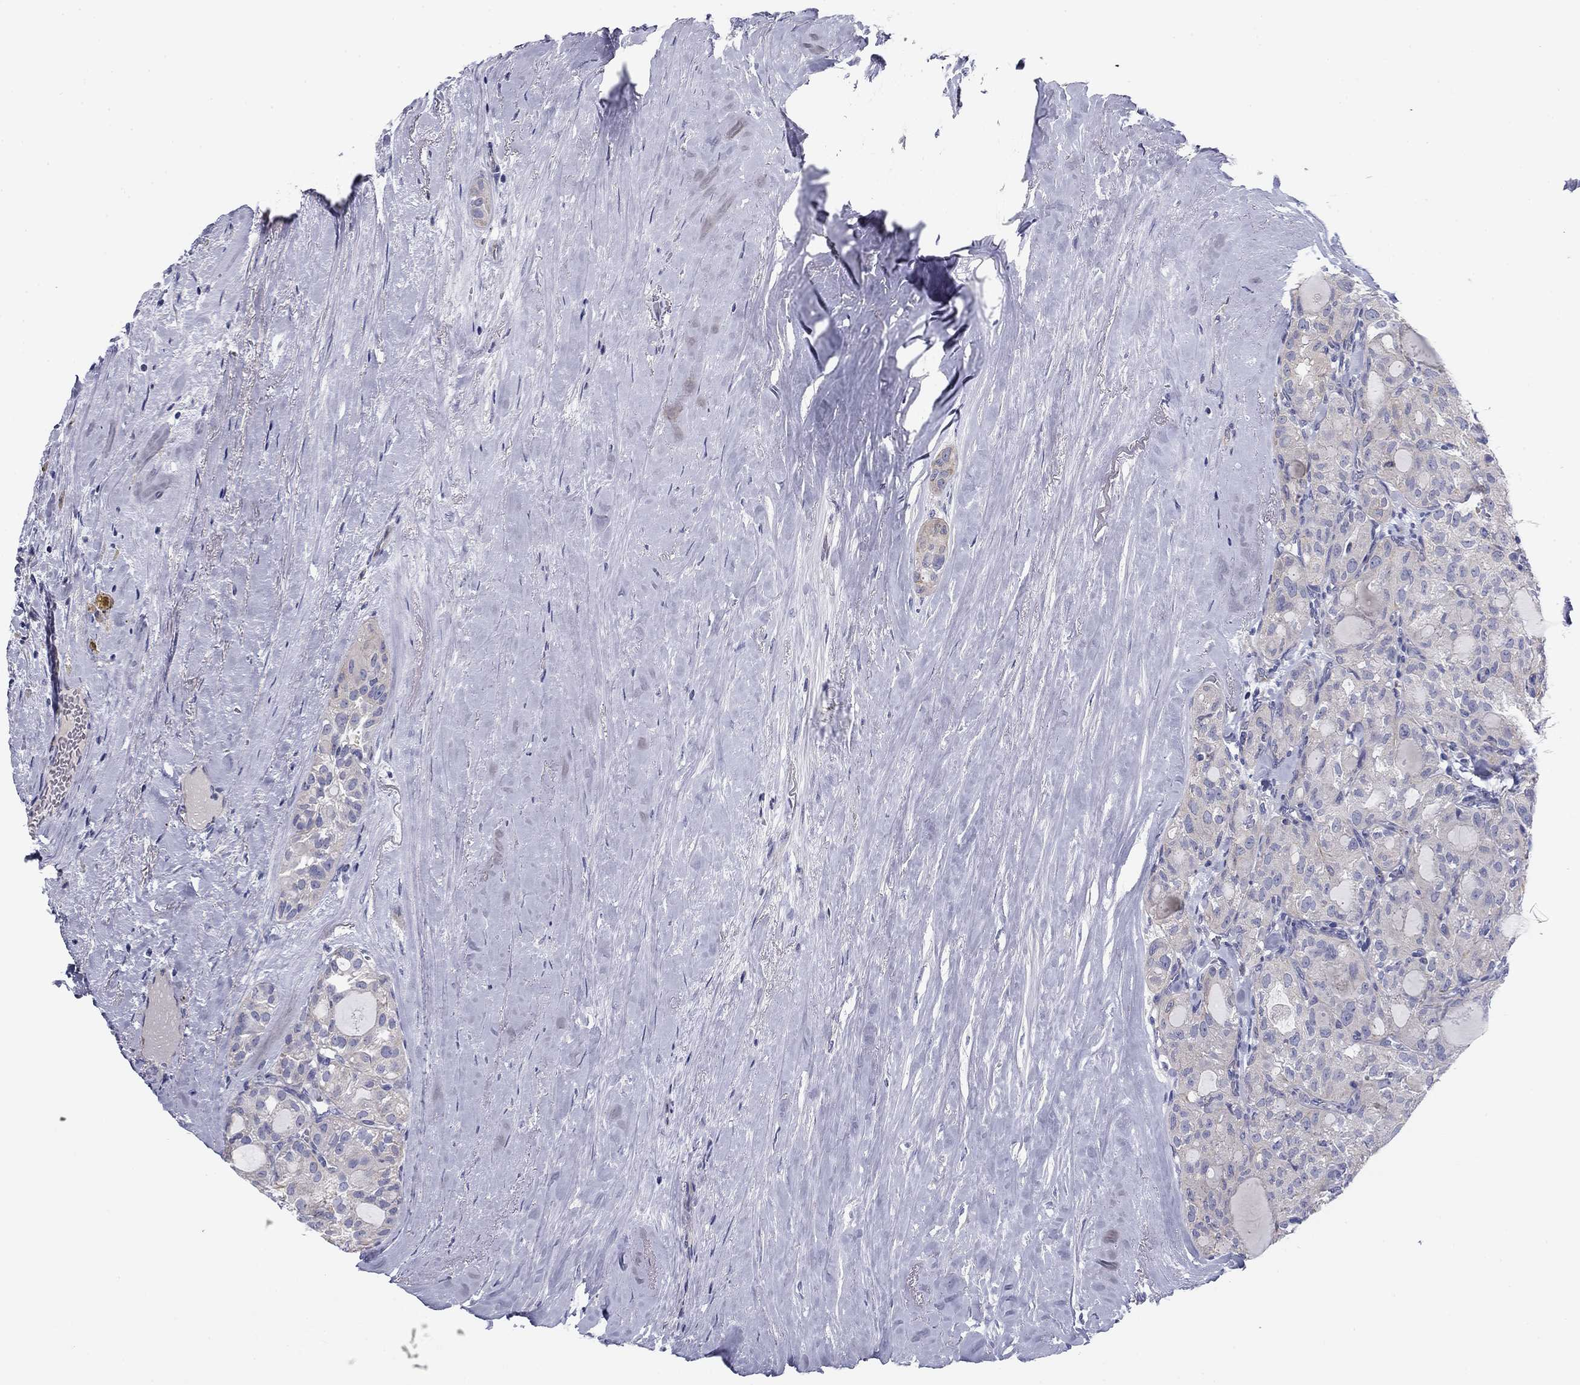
{"staining": {"intensity": "weak", "quantity": "<25%", "location": "cytoplasmic/membranous"}, "tissue": "thyroid cancer", "cell_type": "Tumor cells", "image_type": "cancer", "snomed": [{"axis": "morphology", "description": "Follicular adenoma carcinoma, NOS"}, {"axis": "topography", "description": "Thyroid gland"}], "caption": "High magnification brightfield microscopy of thyroid cancer stained with DAB (3,3'-diaminobenzidine) (brown) and counterstained with hematoxylin (blue): tumor cells show no significant positivity.", "gene": "SEPTIN3", "patient": {"sex": "male", "age": 75}}